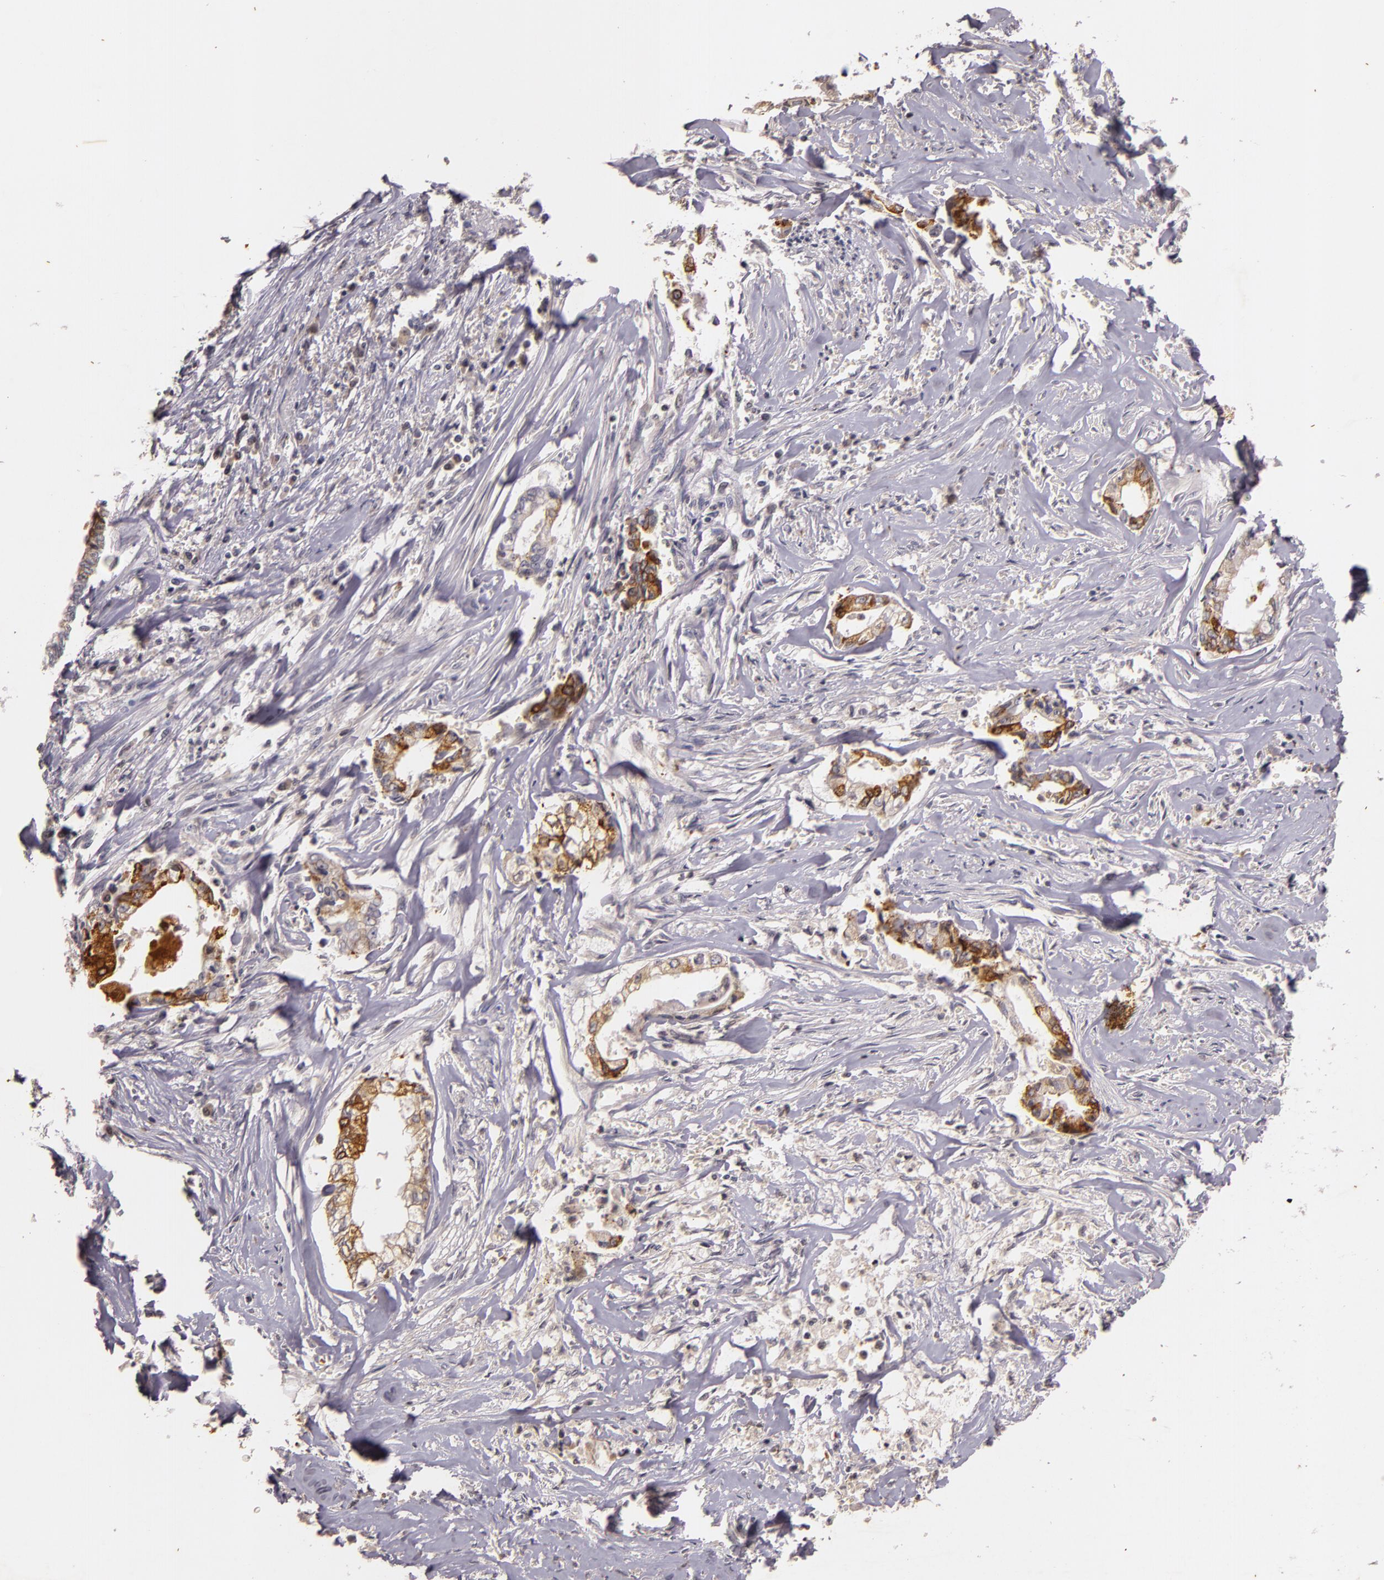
{"staining": {"intensity": "moderate", "quantity": "25%-75%", "location": "cytoplasmic/membranous"}, "tissue": "liver cancer", "cell_type": "Tumor cells", "image_type": "cancer", "snomed": [{"axis": "morphology", "description": "Cholangiocarcinoma"}, {"axis": "topography", "description": "Liver"}], "caption": "A micrograph of human cholangiocarcinoma (liver) stained for a protein reveals moderate cytoplasmic/membranous brown staining in tumor cells.", "gene": "TFF1", "patient": {"sex": "male", "age": 57}}